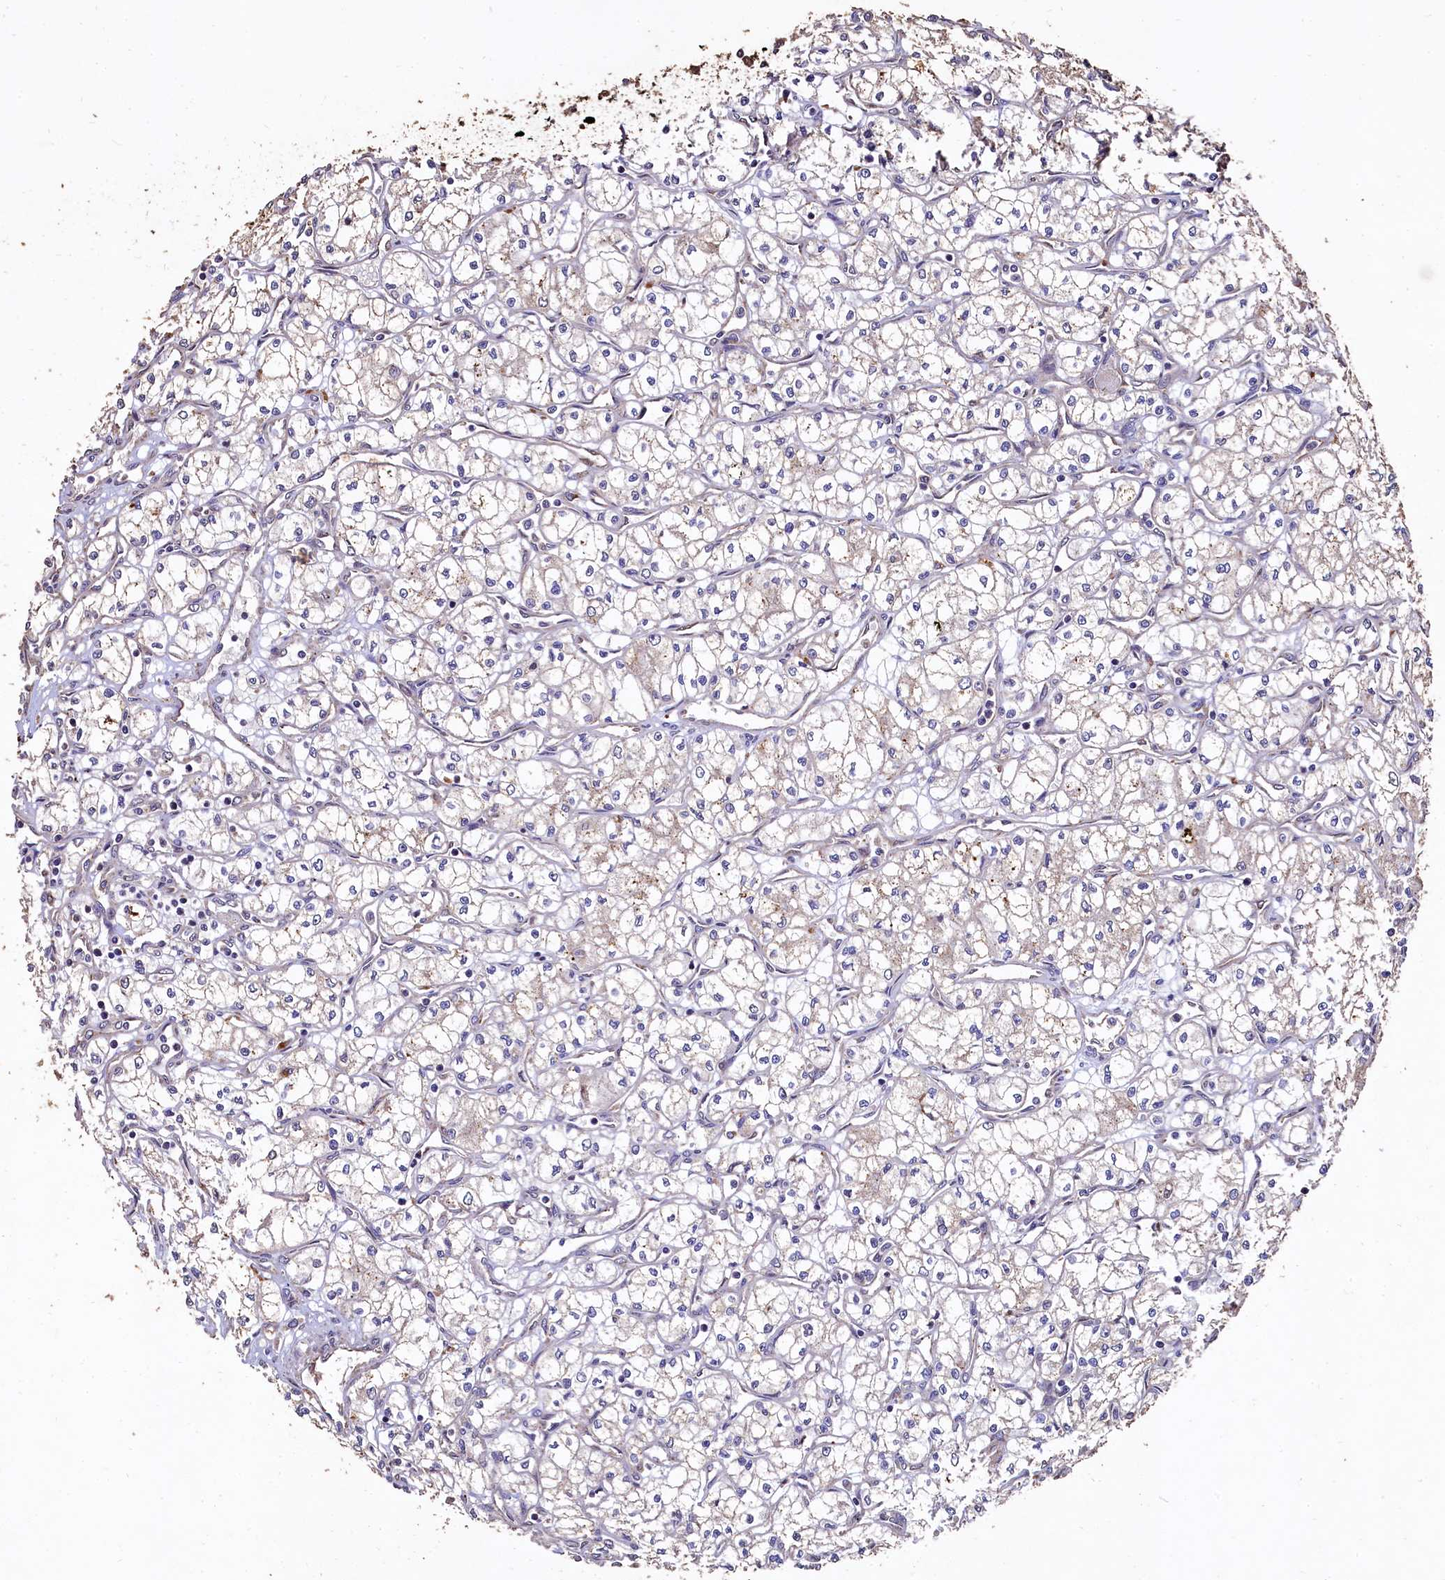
{"staining": {"intensity": "weak", "quantity": "<25%", "location": "cytoplasmic/membranous"}, "tissue": "renal cancer", "cell_type": "Tumor cells", "image_type": "cancer", "snomed": [{"axis": "morphology", "description": "Adenocarcinoma, NOS"}, {"axis": "topography", "description": "Kidney"}], "caption": "Photomicrograph shows no significant protein positivity in tumor cells of adenocarcinoma (renal). (Stains: DAB IHC with hematoxylin counter stain, Microscopy: brightfield microscopy at high magnification).", "gene": "LSM4", "patient": {"sex": "male", "age": 59}}